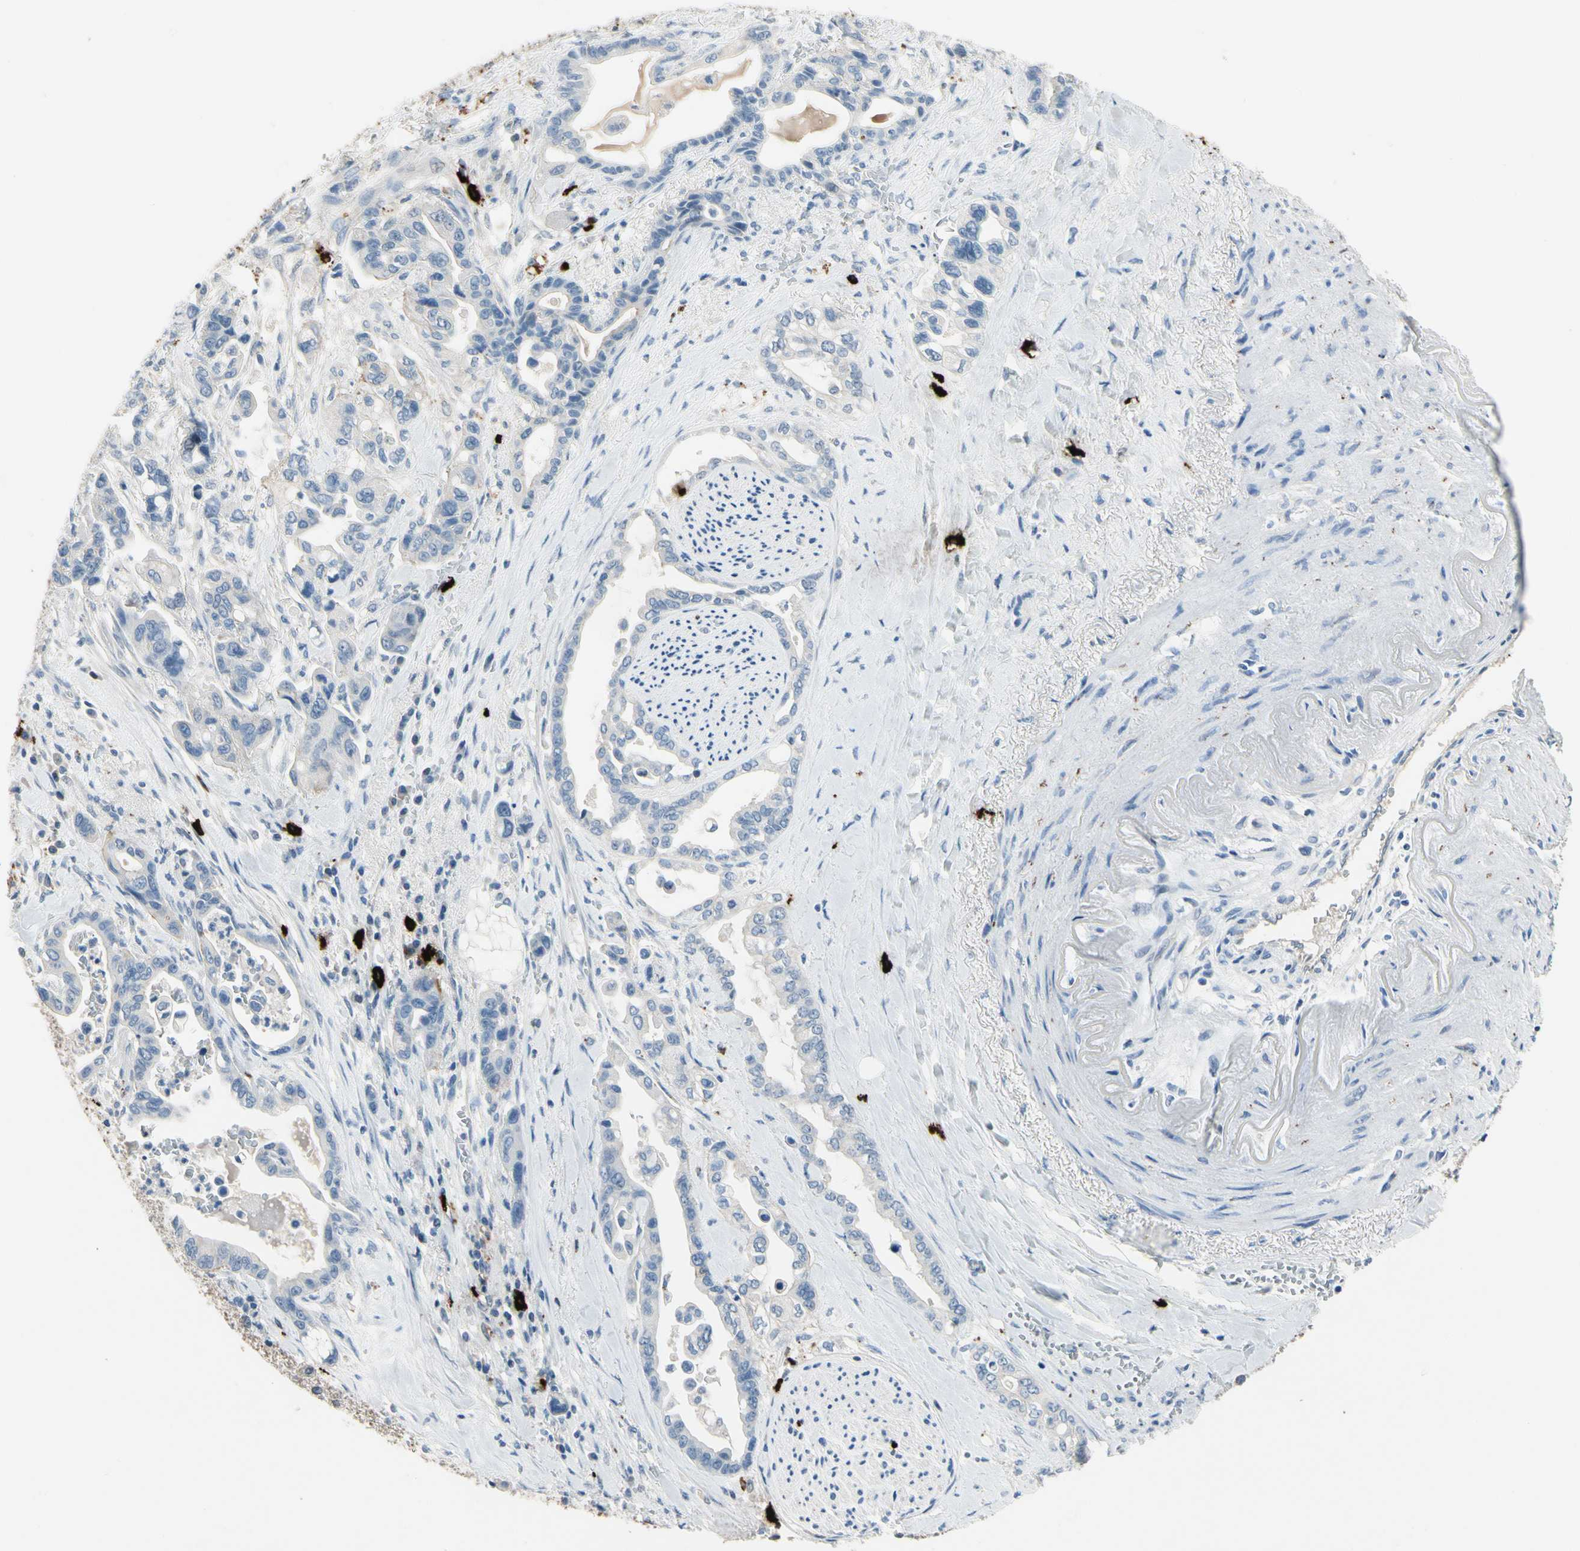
{"staining": {"intensity": "negative", "quantity": "none", "location": "none"}, "tissue": "pancreatic cancer", "cell_type": "Tumor cells", "image_type": "cancer", "snomed": [{"axis": "morphology", "description": "Adenocarcinoma, NOS"}, {"axis": "topography", "description": "Pancreas"}], "caption": "Immunohistochemical staining of human pancreatic cancer exhibits no significant positivity in tumor cells.", "gene": "CPA3", "patient": {"sex": "male", "age": 70}}